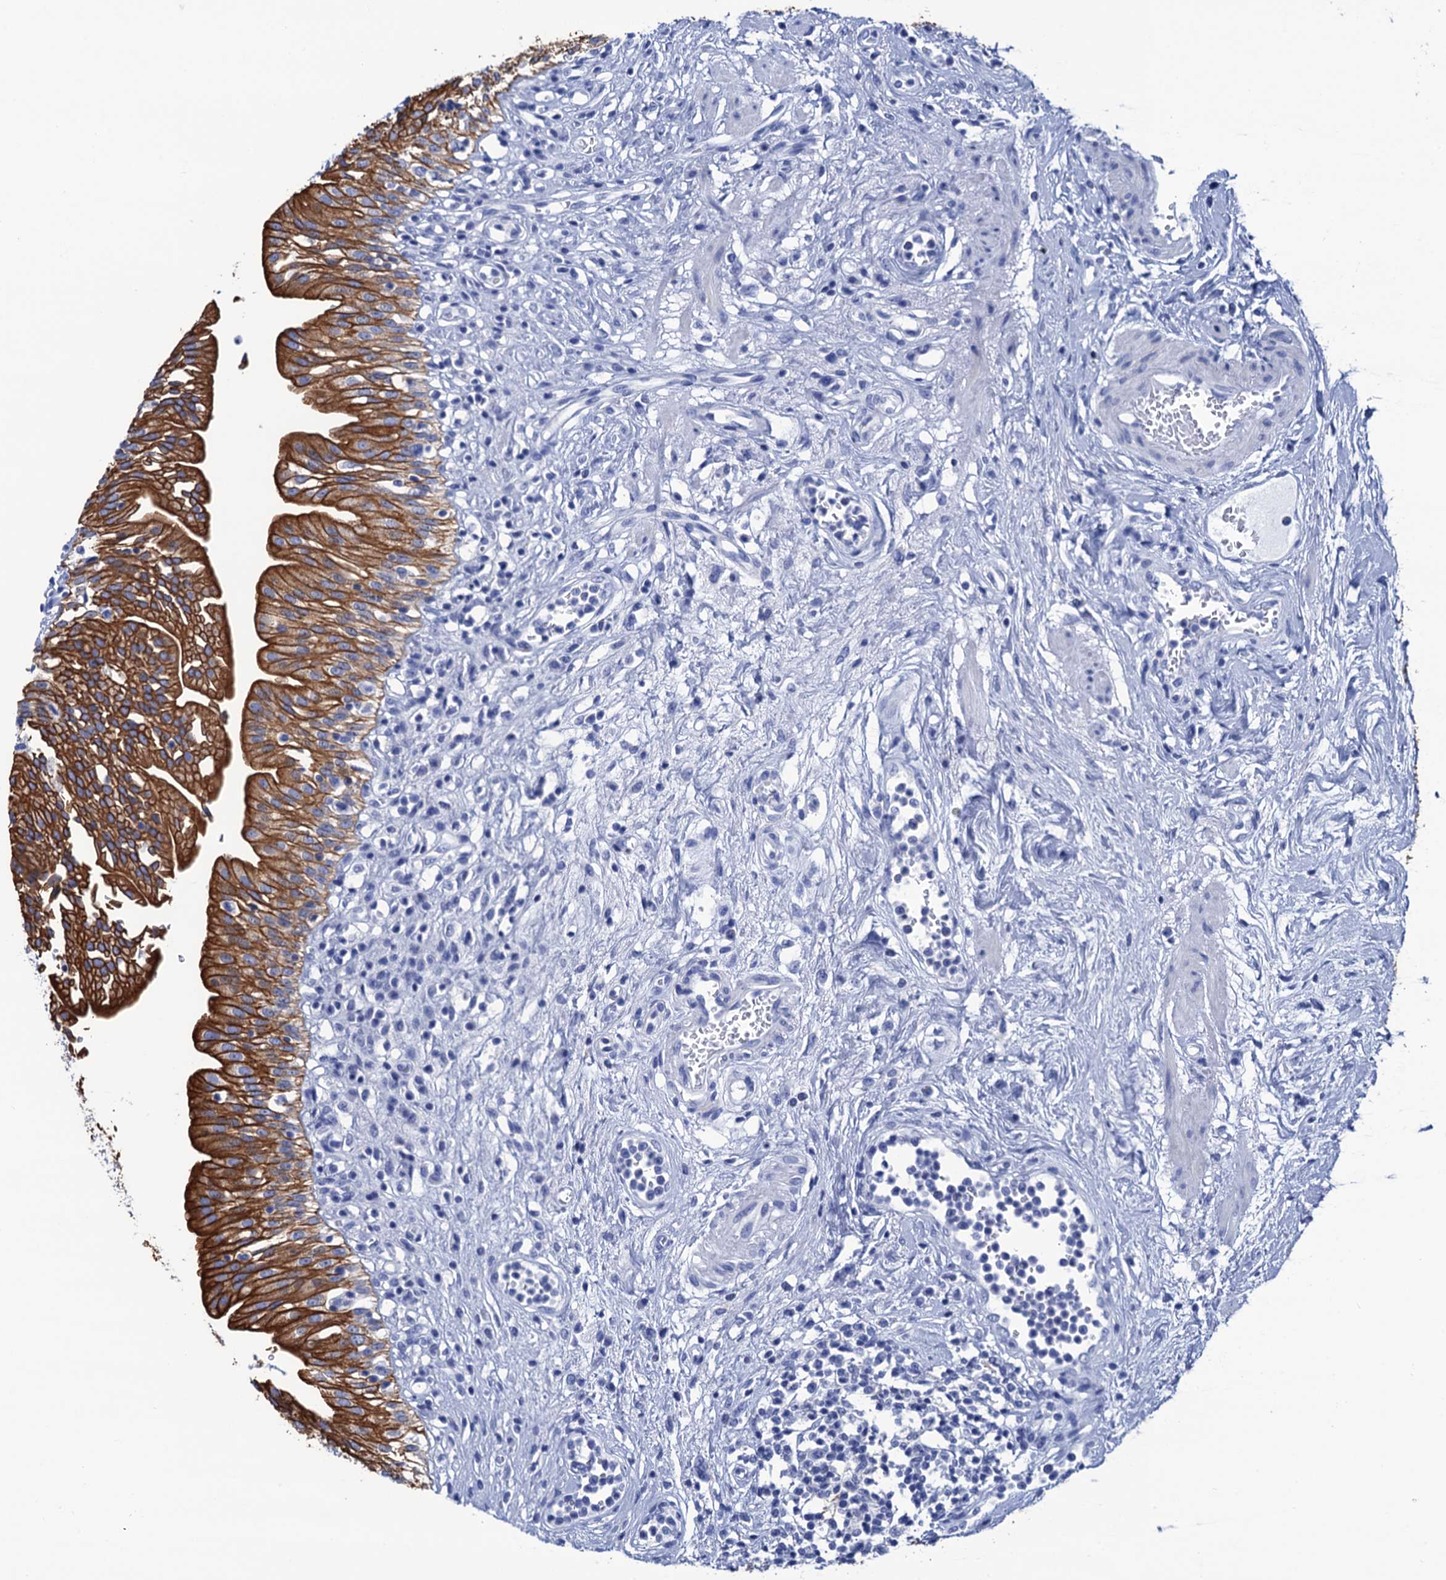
{"staining": {"intensity": "strong", "quantity": ">75%", "location": "cytoplasmic/membranous"}, "tissue": "urinary bladder", "cell_type": "Urothelial cells", "image_type": "normal", "snomed": [{"axis": "morphology", "description": "Normal tissue, NOS"}, {"axis": "morphology", "description": "Inflammation, NOS"}, {"axis": "topography", "description": "Urinary bladder"}], "caption": "There is high levels of strong cytoplasmic/membranous staining in urothelial cells of normal urinary bladder, as demonstrated by immunohistochemical staining (brown color).", "gene": "RAB3IP", "patient": {"sex": "male", "age": 63}}